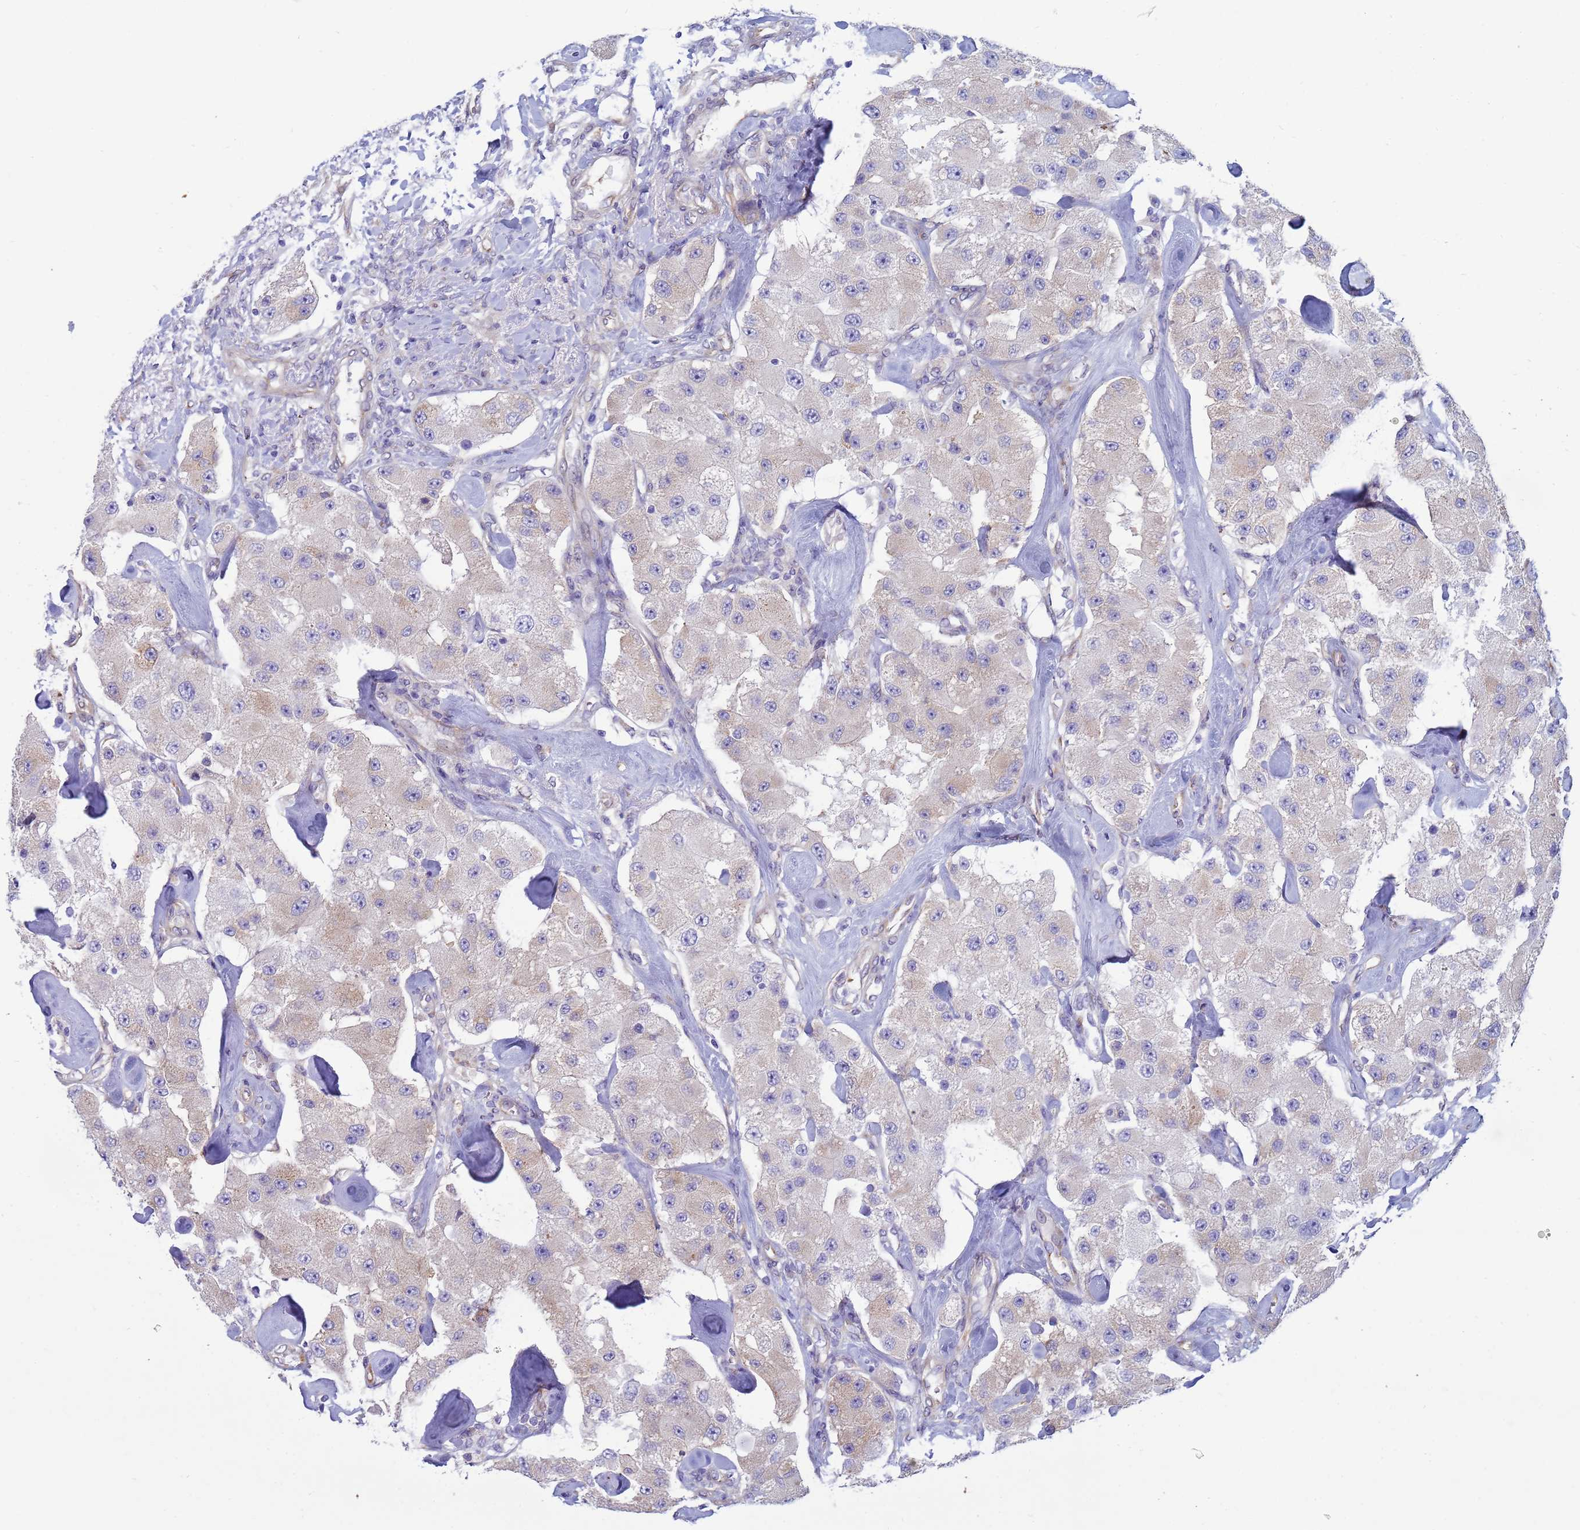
{"staining": {"intensity": "weak", "quantity": "<25%", "location": "cytoplasmic/membranous"}, "tissue": "carcinoid", "cell_type": "Tumor cells", "image_type": "cancer", "snomed": [{"axis": "morphology", "description": "Carcinoid, malignant, NOS"}, {"axis": "topography", "description": "Pancreas"}], "caption": "The photomicrograph reveals no significant positivity in tumor cells of carcinoid.", "gene": "TRPC6", "patient": {"sex": "male", "age": 41}}